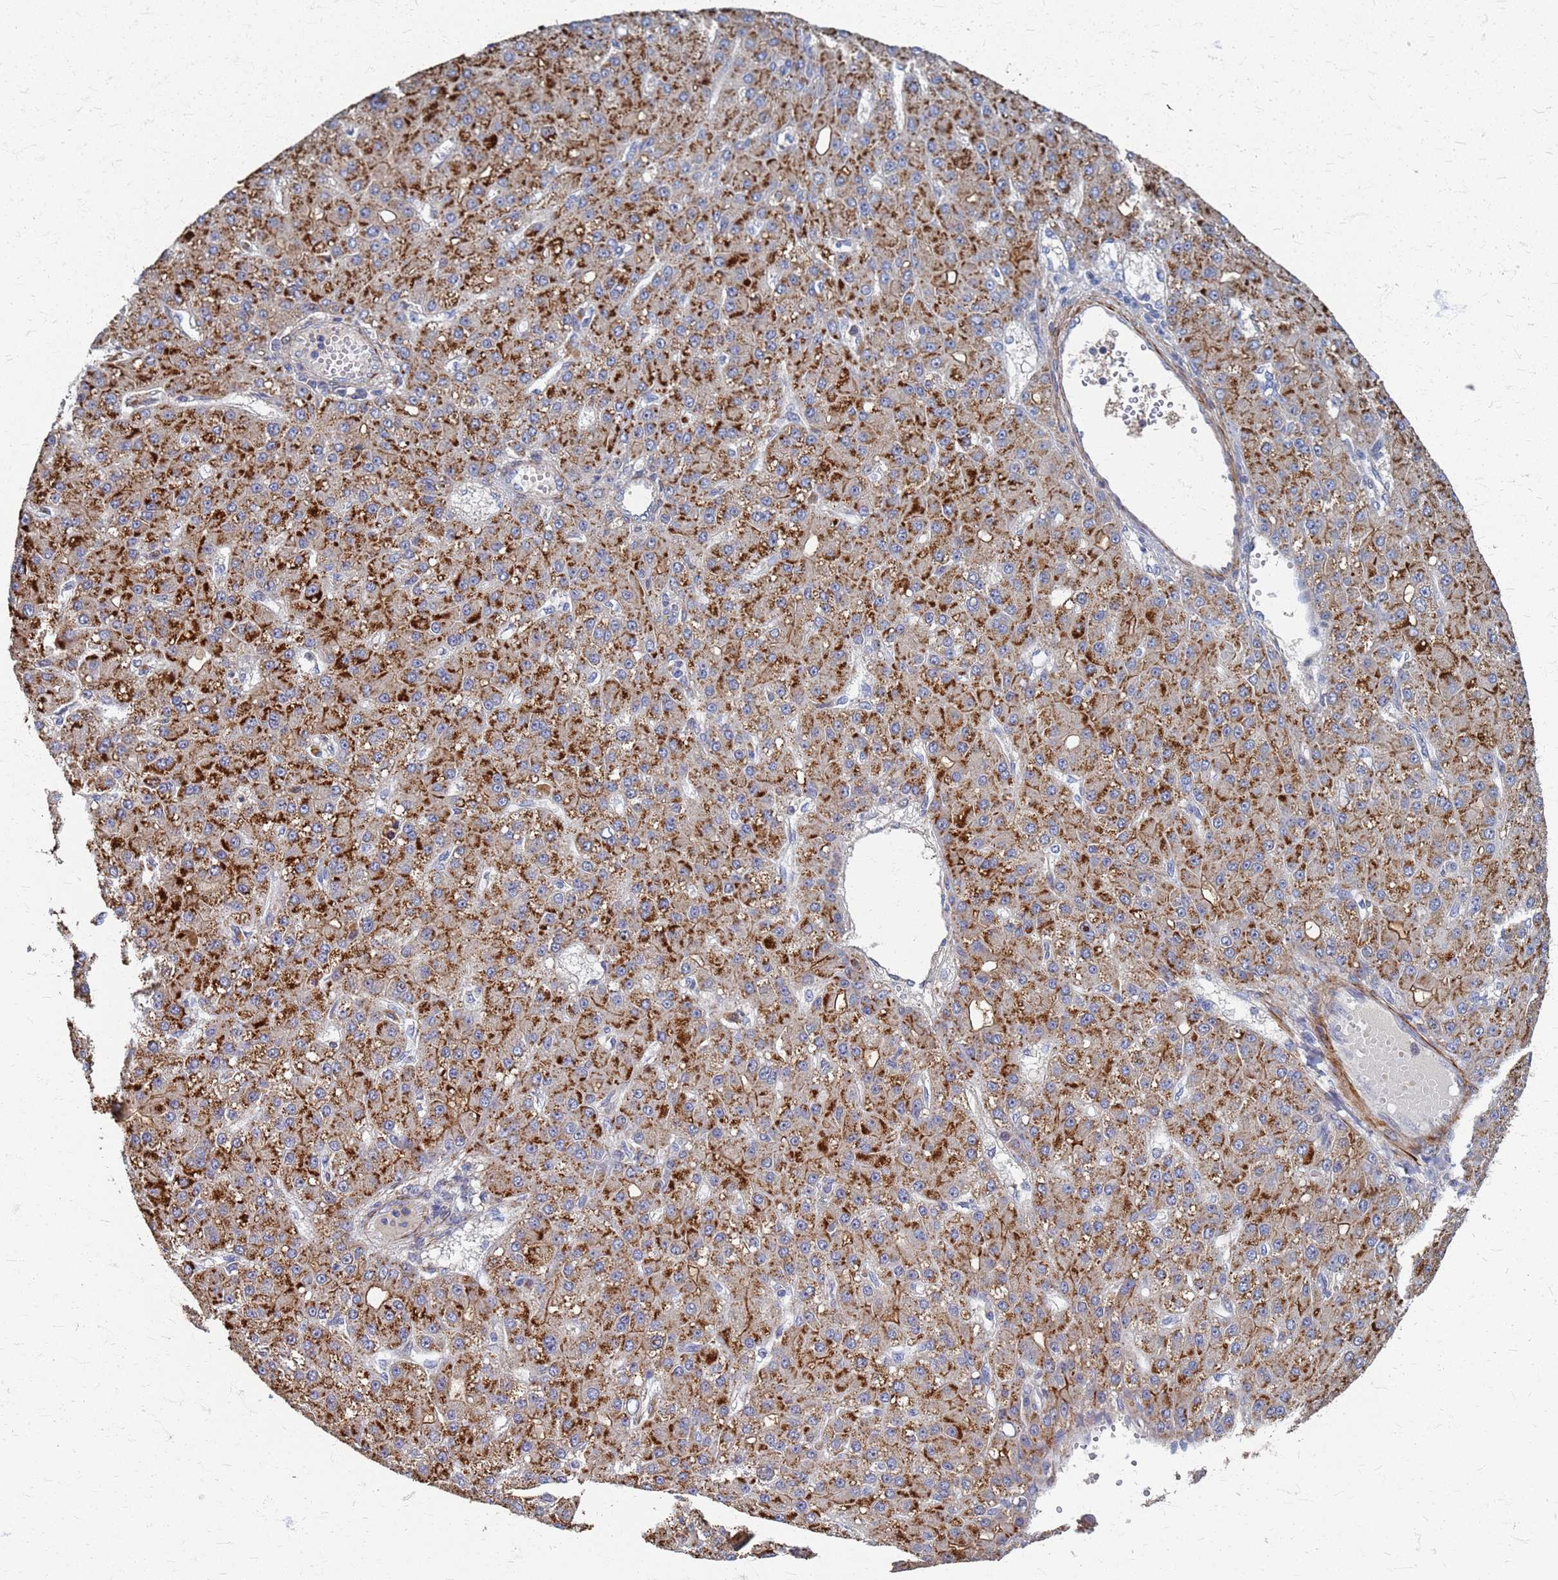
{"staining": {"intensity": "strong", "quantity": ">75%", "location": "cytoplasmic/membranous"}, "tissue": "liver cancer", "cell_type": "Tumor cells", "image_type": "cancer", "snomed": [{"axis": "morphology", "description": "Carcinoma, Hepatocellular, NOS"}, {"axis": "topography", "description": "Liver"}], "caption": "Tumor cells reveal high levels of strong cytoplasmic/membranous staining in about >75% of cells in human liver hepatocellular carcinoma.", "gene": "ATPAF1", "patient": {"sex": "male", "age": 67}}